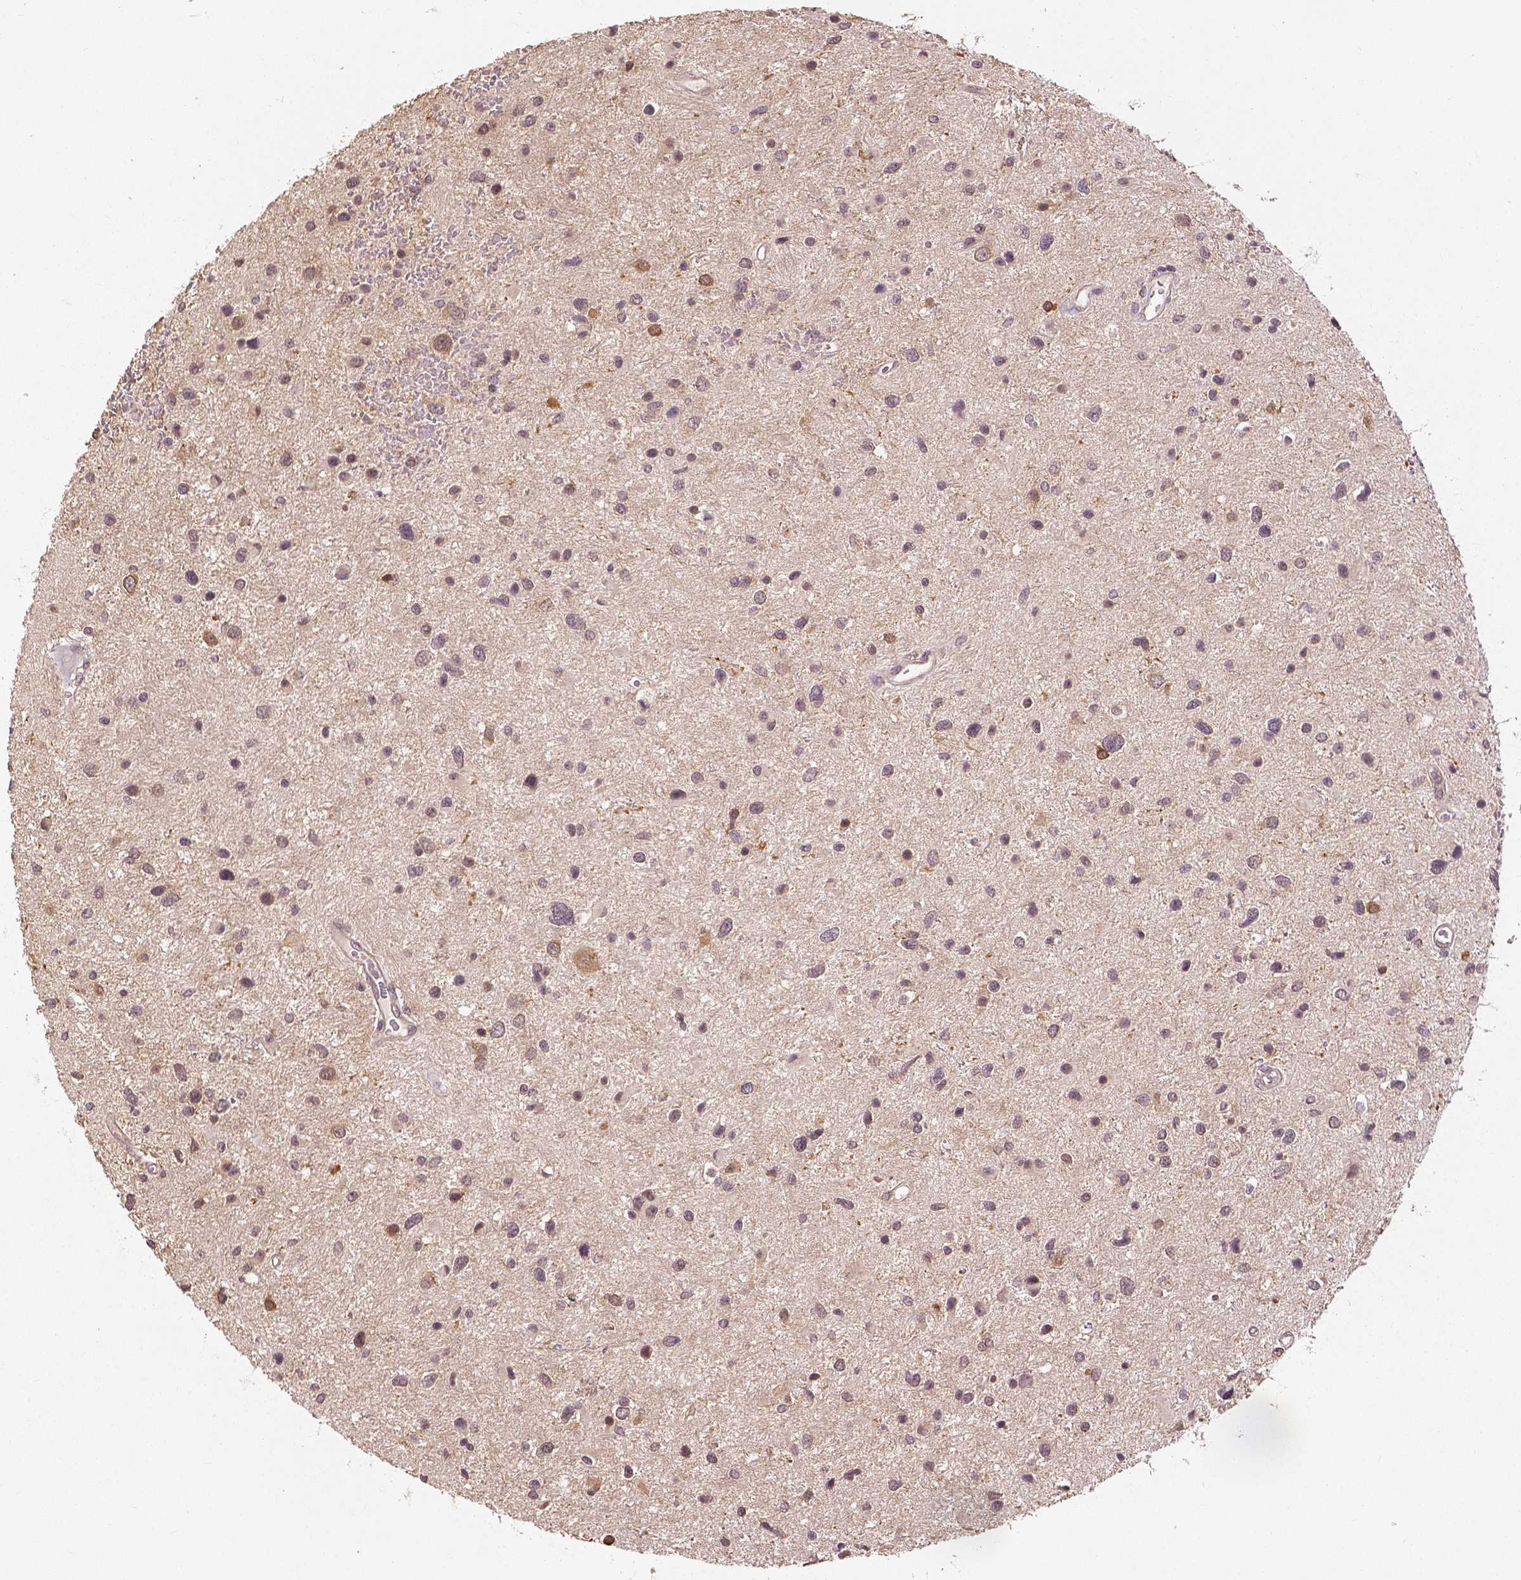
{"staining": {"intensity": "strong", "quantity": "<25%", "location": "cytoplasmic/membranous,nuclear"}, "tissue": "glioma", "cell_type": "Tumor cells", "image_type": "cancer", "snomed": [{"axis": "morphology", "description": "Glioma, malignant, Low grade"}, {"axis": "topography", "description": "Brain"}], "caption": "Protein expression analysis of glioma reveals strong cytoplasmic/membranous and nuclear expression in about <25% of tumor cells. The staining was performed using DAB (3,3'-diaminobenzidine) to visualize the protein expression in brown, while the nuclei were stained in blue with hematoxylin (Magnification: 20x).", "gene": "MAP1LC3B", "patient": {"sex": "female", "age": 32}}